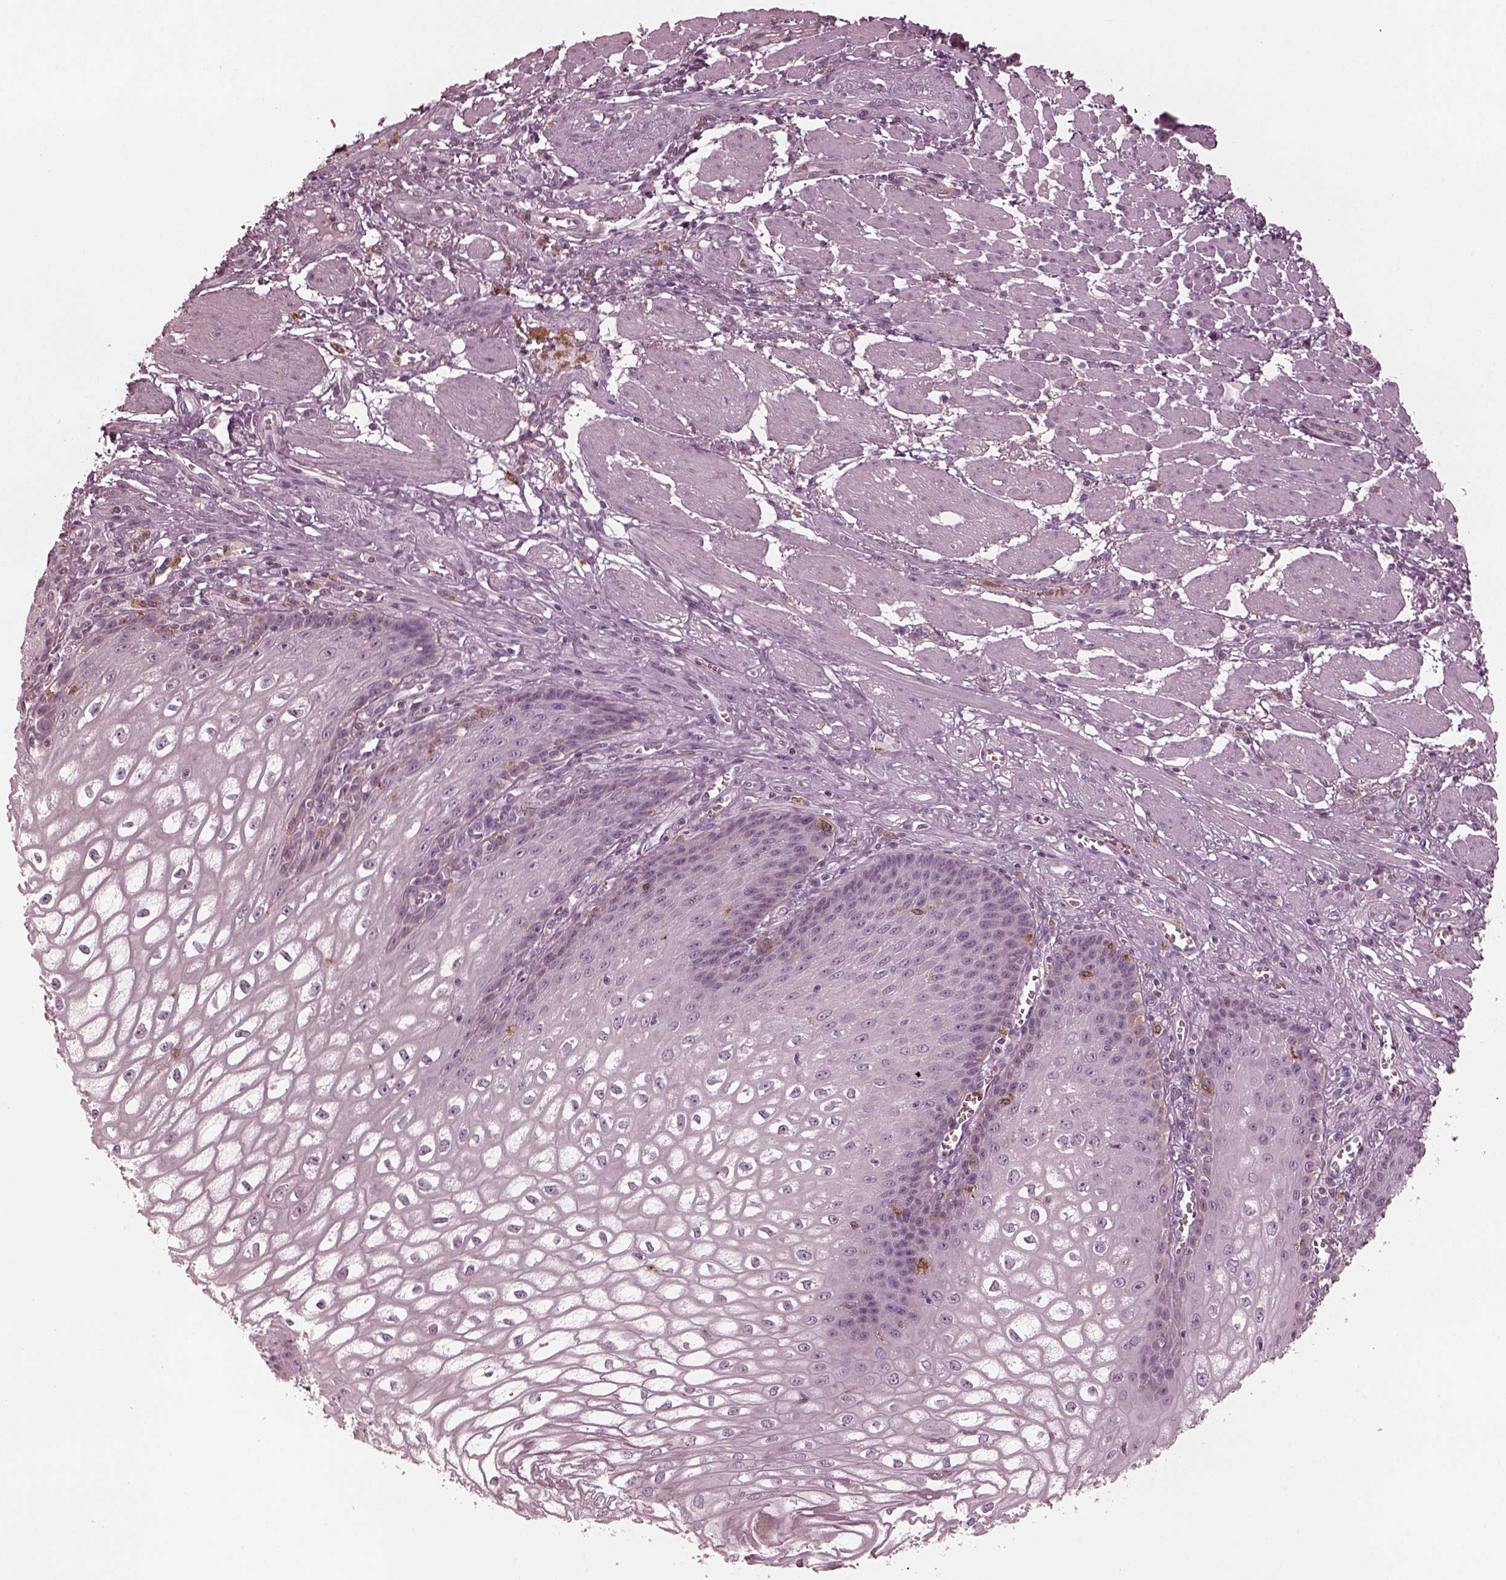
{"staining": {"intensity": "negative", "quantity": "none", "location": "none"}, "tissue": "esophagus", "cell_type": "Squamous epithelial cells", "image_type": "normal", "snomed": [{"axis": "morphology", "description": "Normal tissue, NOS"}, {"axis": "topography", "description": "Esophagus"}], "caption": "This is a image of IHC staining of benign esophagus, which shows no positivity in squamous epithelial cells.", "gene": "PSTPIP2", "patient": {"sex": "male", "age": 58}}